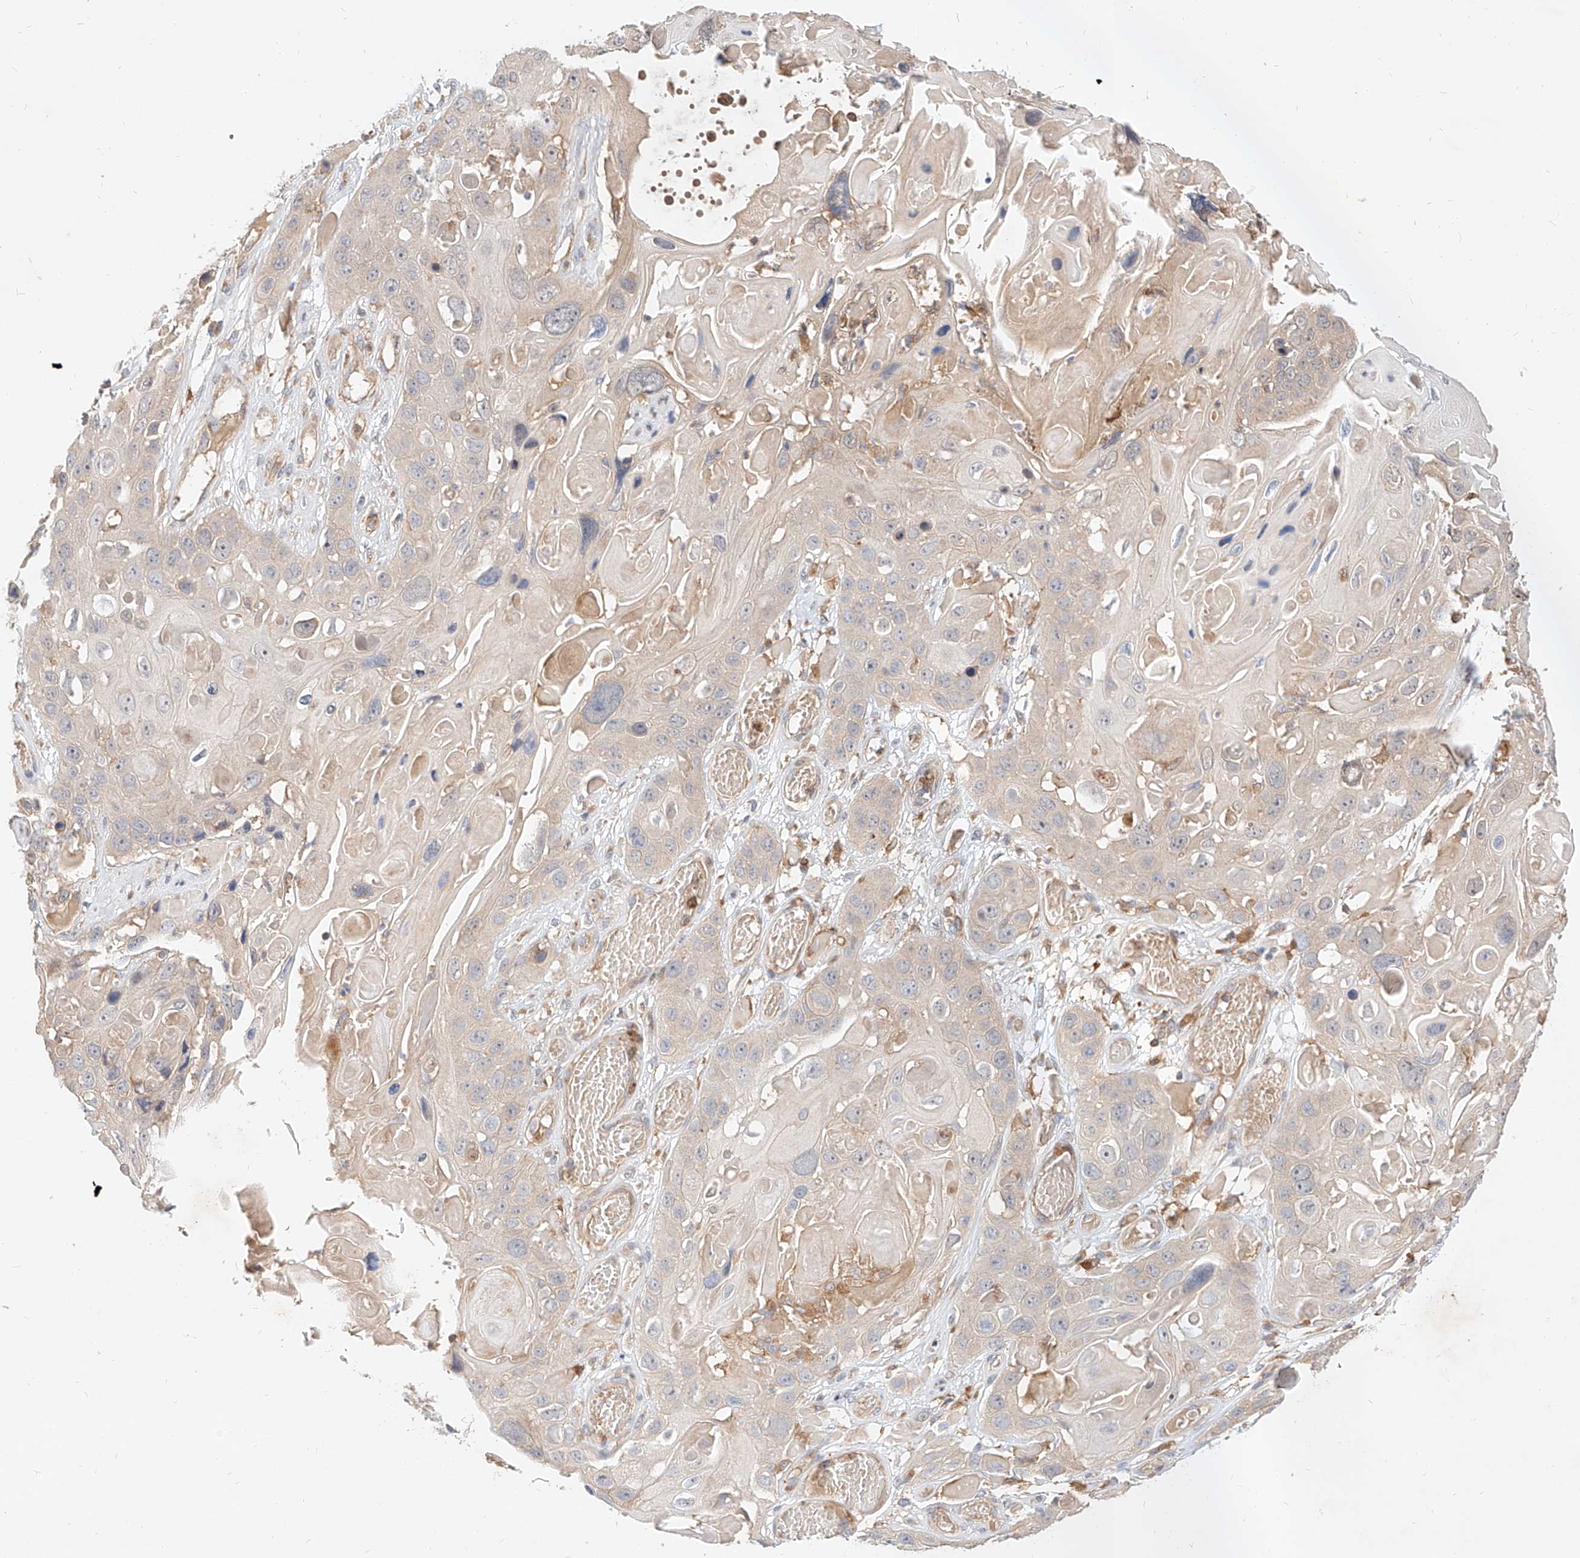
{"staining": {"intensity": "weak", "quantity": "<25%", "location": "cytoplasmic/membranous"}, "tissue": "skin cancer", "cell_type": "Tumor cells", "image_type": "cancer", "snomed": [{"axis": "morphology", "description": "Squamous cell carcinoma, NOS"}, {"axis": "topography", "description": "Skin"}], "caption": "The immunohistochemistry micrograph has no significant expression in tumor cells of squamous cell carcinoma (skin) tissue. (DAB immunohistochemistry visualized using brightfield microscopy, high magnification).", "gene": "NFAM1", "patient": {"sex": "male", "age": 55}}